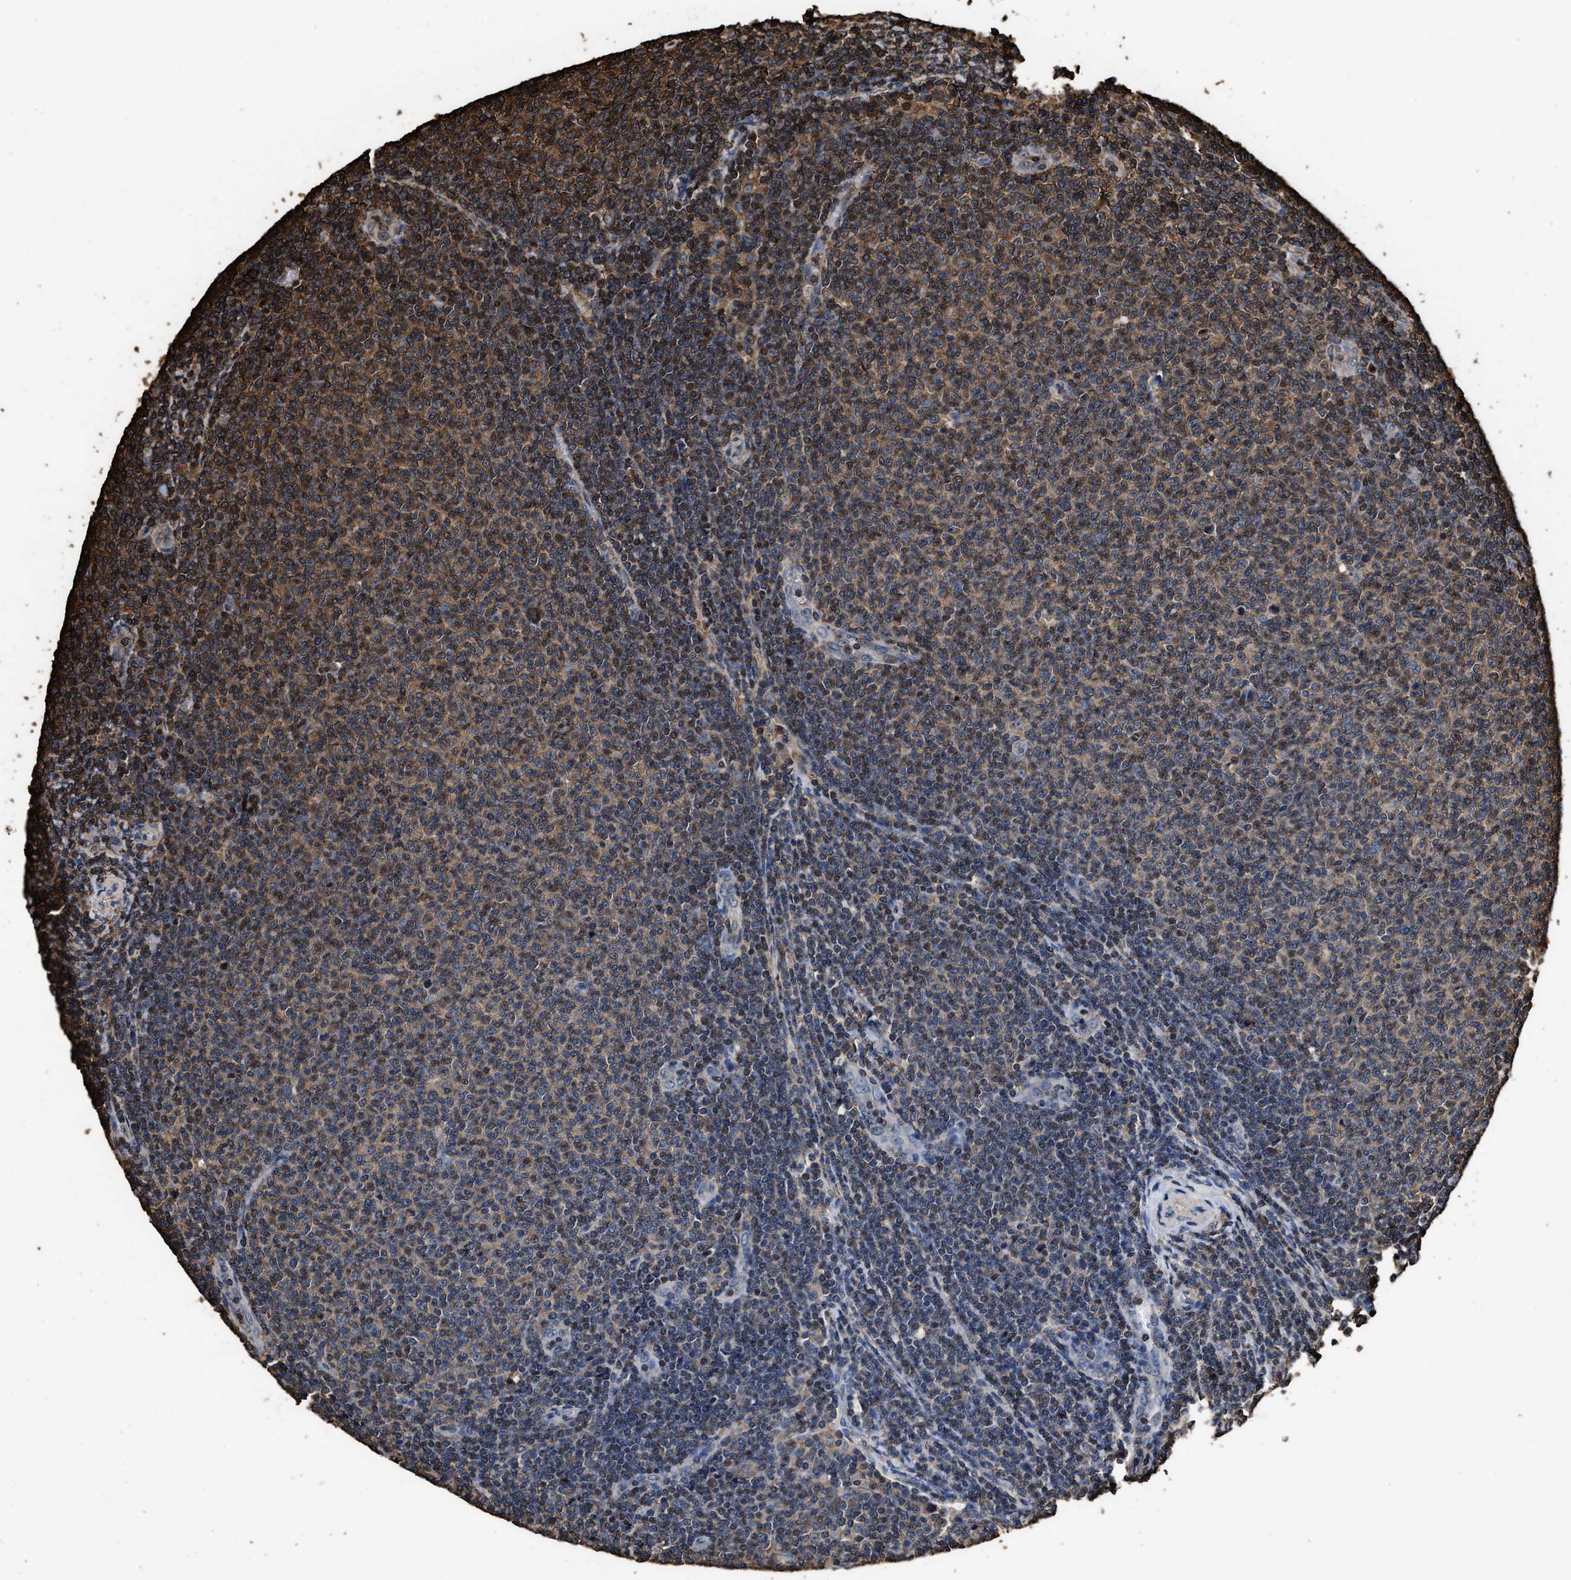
{"staining": {"intensity": "strong", "quantity": "25%-75%", "location": "cytoplasmic/membranous"}, "tissue": "lymphoma", "cell_type": "Tumor cells", "image_type": "cancer", "snomed": [{"axis": "morphology", "description": "Malignant lymphoma, non-Hodgkin's type, Low grade"}, {"axis": "topography", "description": "Lymph node"}], "caption": "Lymphoma tissue displays strong cytoplasmic/membranous positivity in about 25%-75% of tumor cells", "gene": "KBTBD2", "patient": {"sex": "male", "age": 66}}